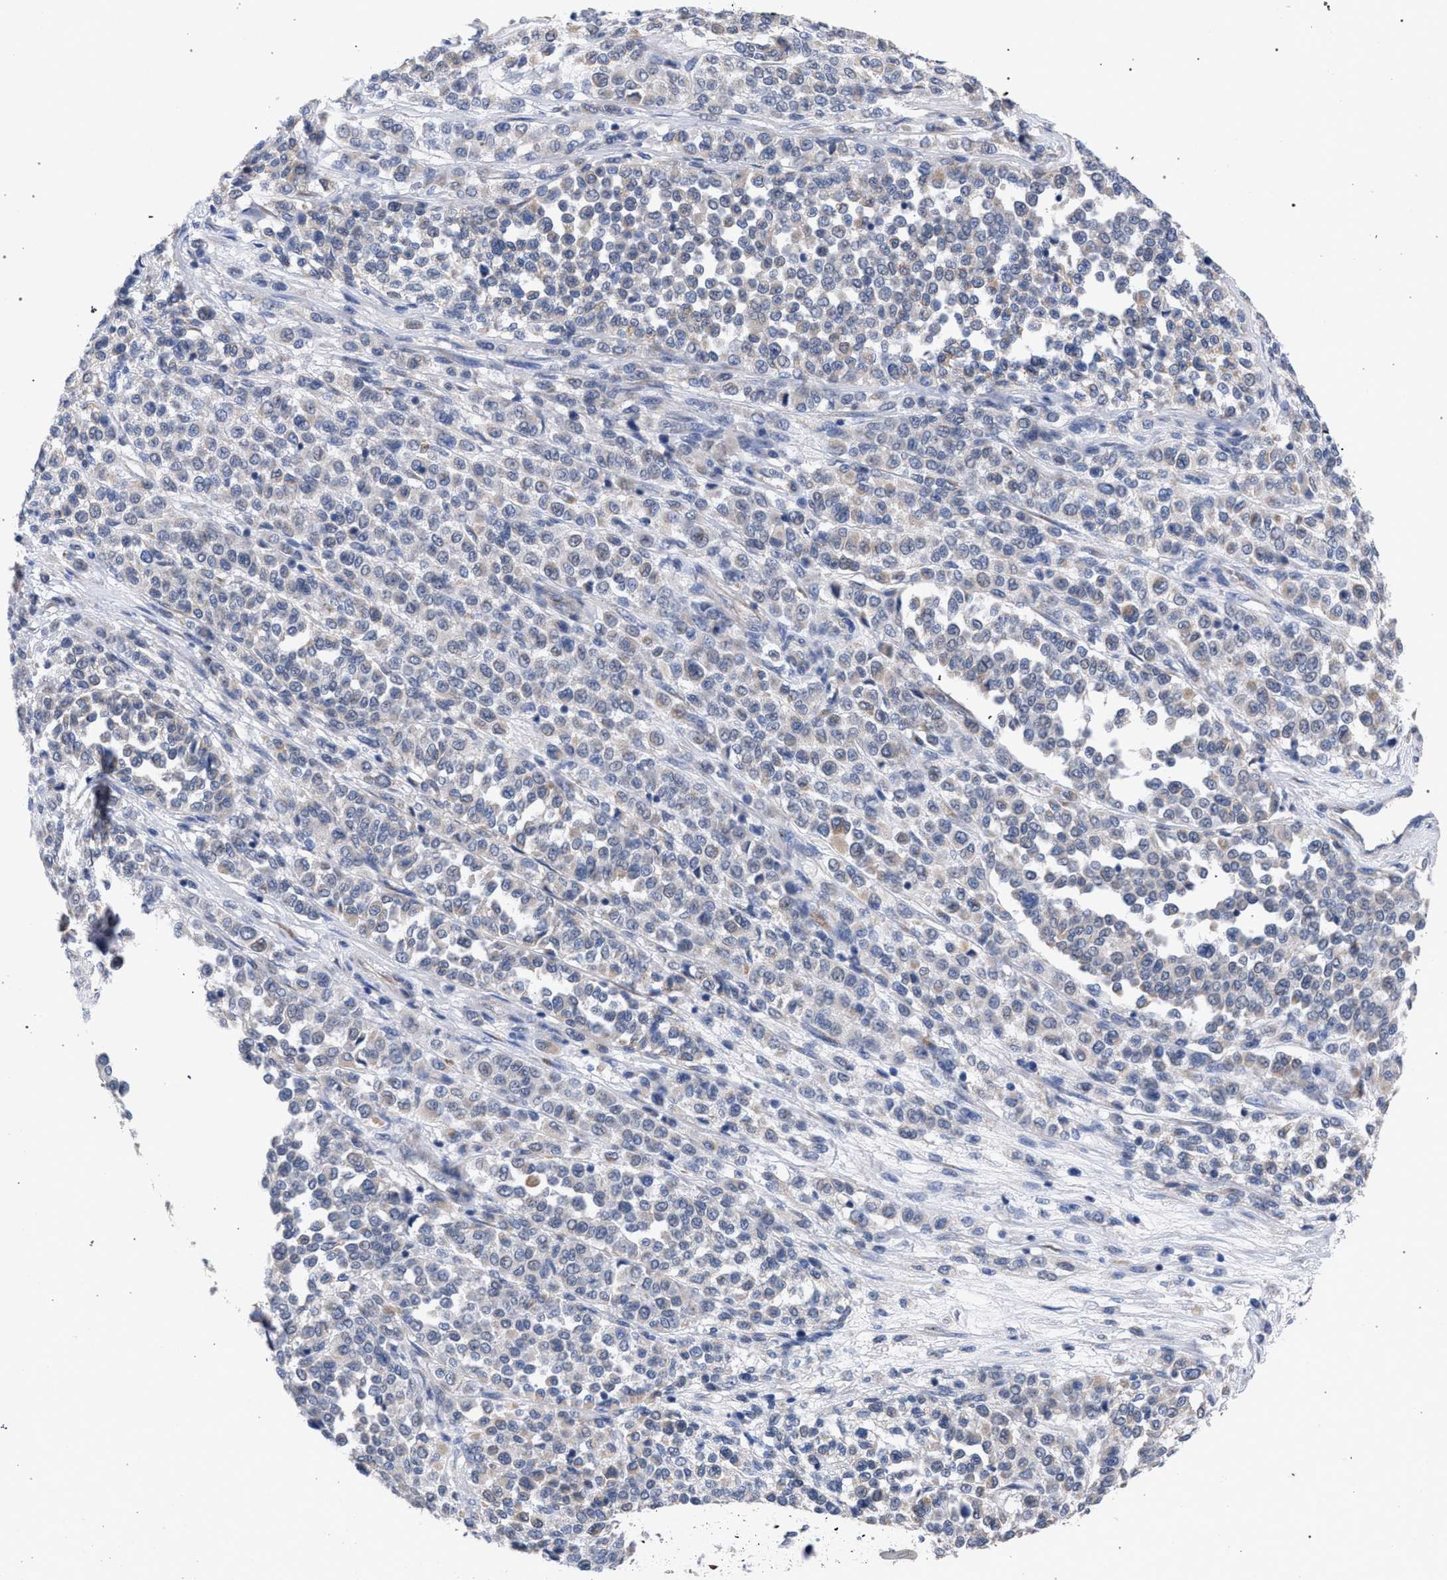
{"staining": {"intensity": "negative", "quantity": "none", "location": "none"}, "tissue": "melanoma", "cell_type": "Tumor cells", "image_type": "cancer", "snomed": [{"axis": "morphology", "description": "Malignant melanoma, Metastatic site"}, {"axis": "topography", "description": "Pancreas"}], "caption": "There is no significant staining in tumor cells of melanoma.", "gene": "GOLGA2", "patient": {"sex": "female", "age": 30}}